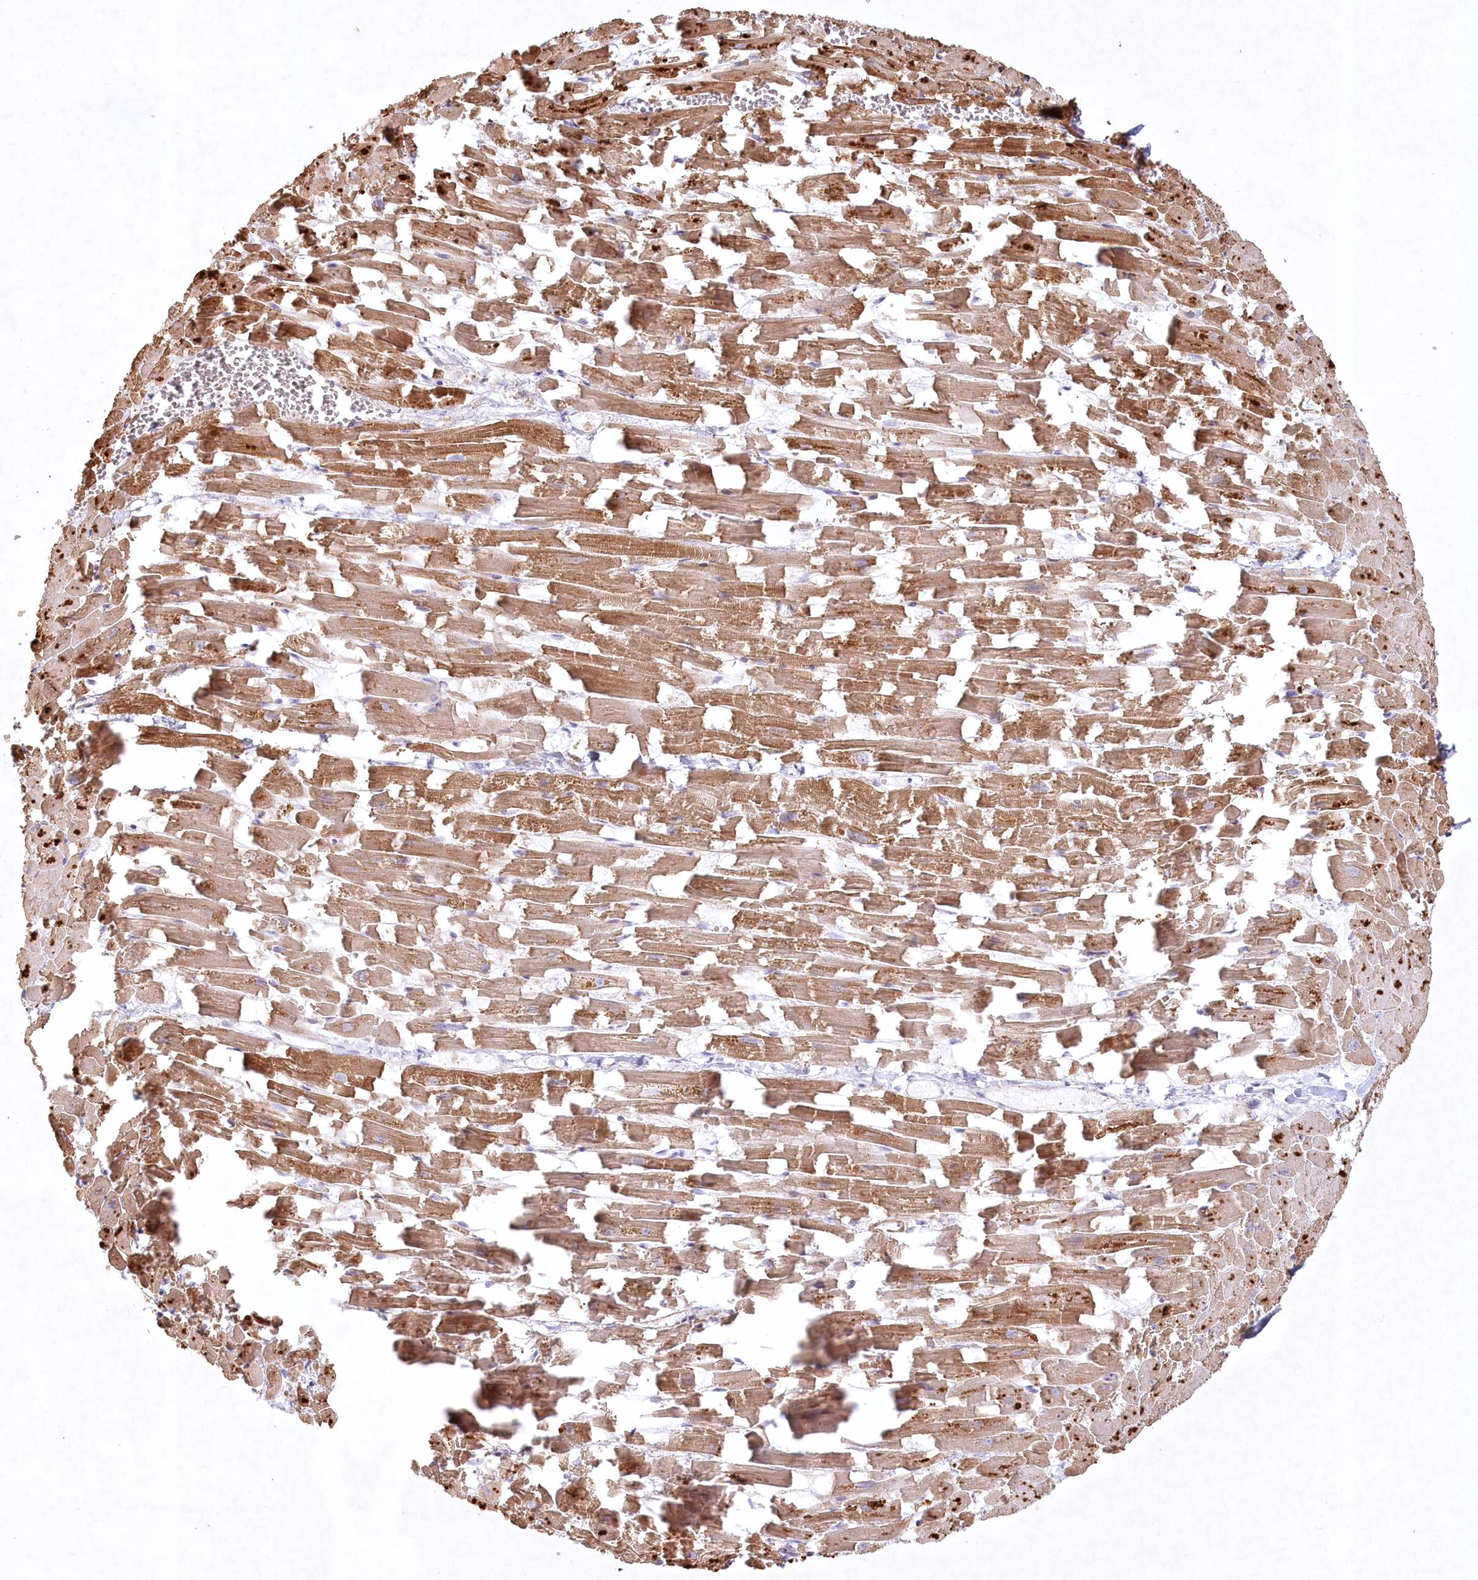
{"staining": {"intensity": "moderate", "quantity": ">75%", "location": "cytoplasmic/membranous"}, "tissue": "heart muscle", "cell_type": "Cardiomyocytes", "image_type": "normal", "snomed": [{"axis": "morphology", "description": "Normal tissue, NOS"}, {"axis": "topography", "description": "Heart"}], "caption": "Heart muscle stained with DAB immunohistochemistry shows medium levels of moderate cytoplasmic/membranous positivity in about >75% of cardiomyocytes.", "gene": "INPP4B", "patient": {"sex": "female", "age": 64}}